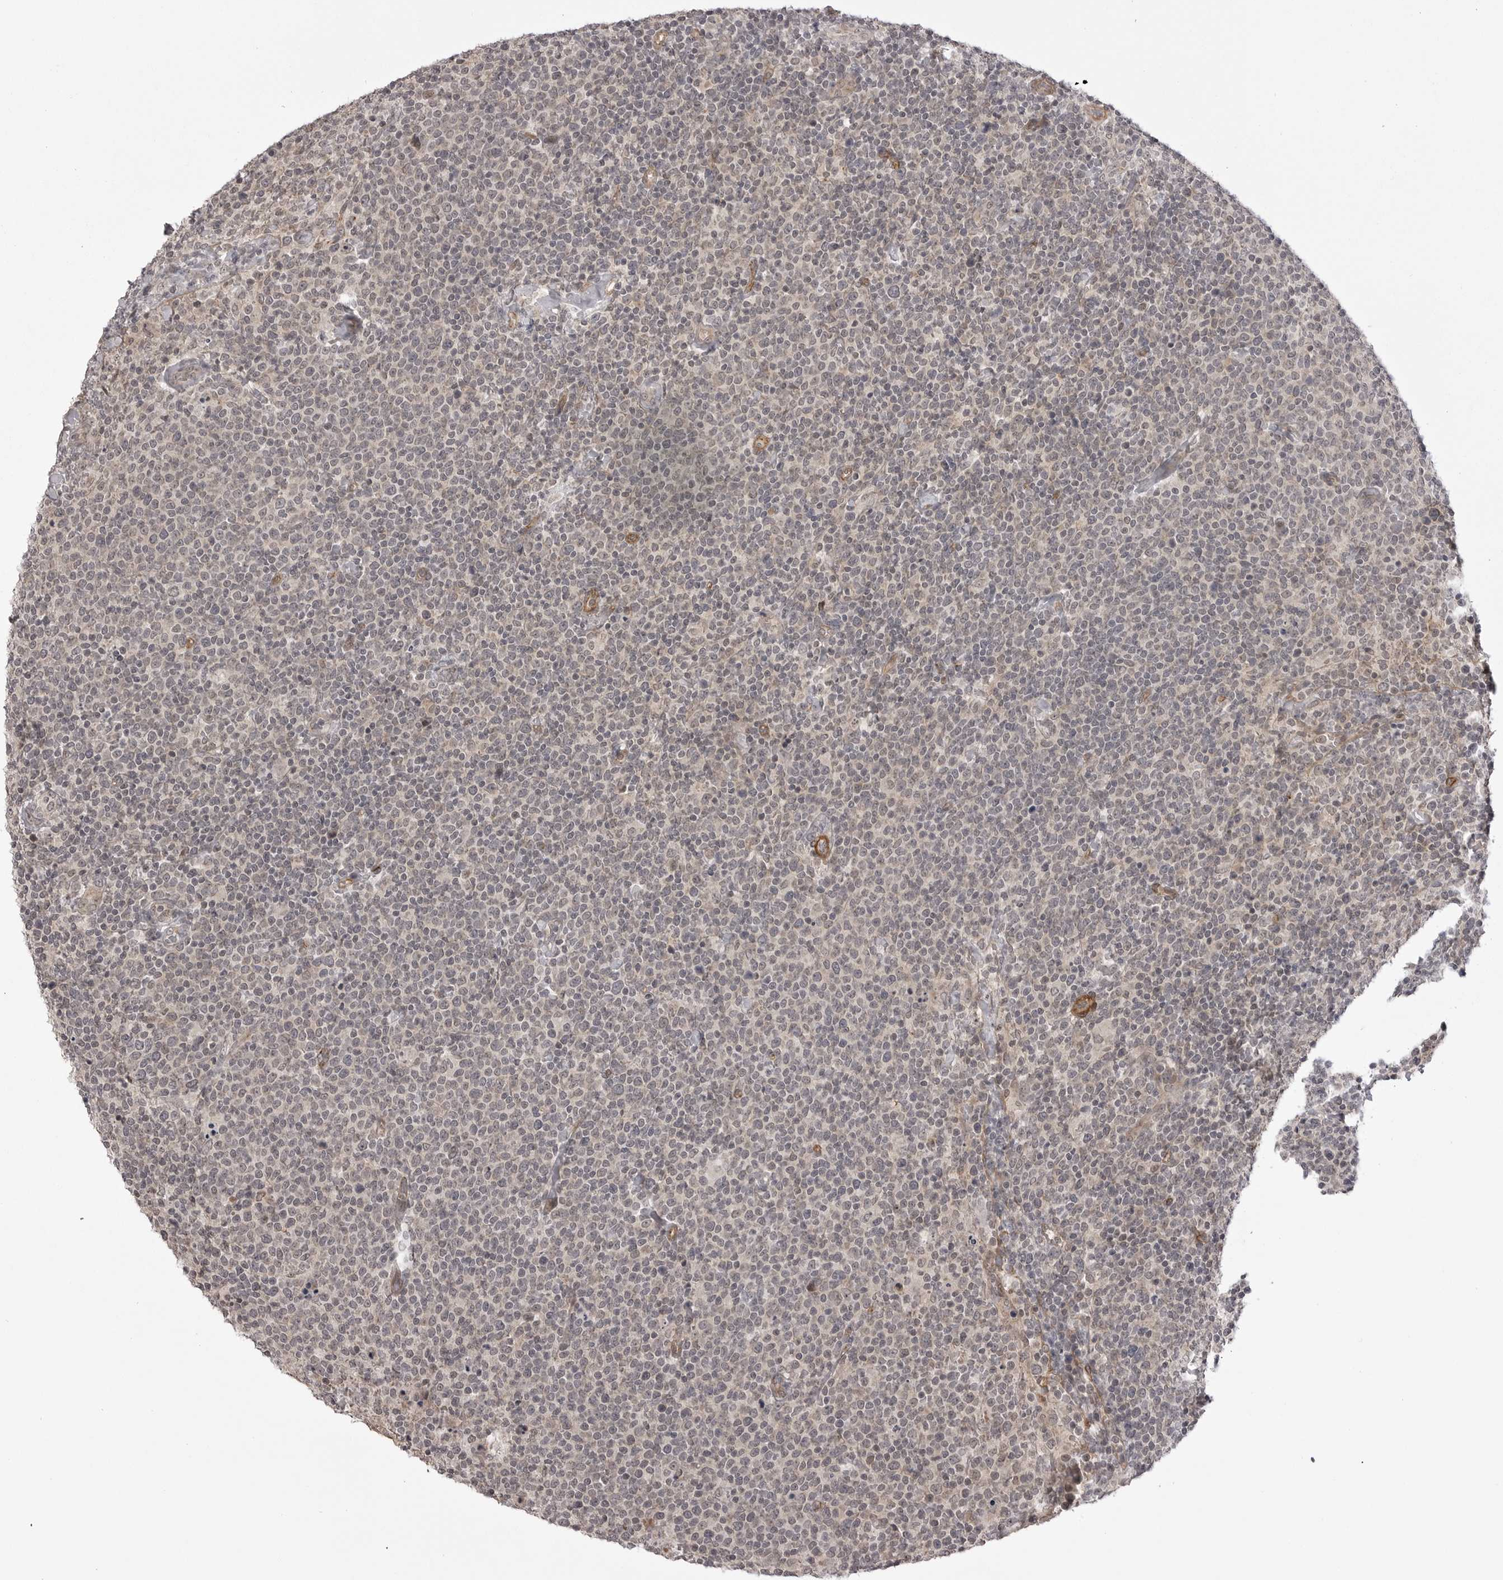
{"staining": {"intensity": "negative", "quantity": "none", "location": "none"}, "tissue": "lymphoma", "cell_type": "Tumor cells", "image_type": "cancer", "snomed": [{"axis": "morphology", "description": "Malignant lymphoma, non-Hodgkin's type, High grade"}, {"axis": "topography", "description": "Lymph node"}], "caption": "Malignant lymphoma, non-Hodgkin's type (high-grade) was stained to show a protein in brown. There is no significant positivity in tumor cells. (DAB (3,3'-diaminobenzidine) immunohistochemistry visualized using brightfield microscopy, high magnification).", "gene": "SORBS1", "patient": {"sex": "male", "age": 61}}